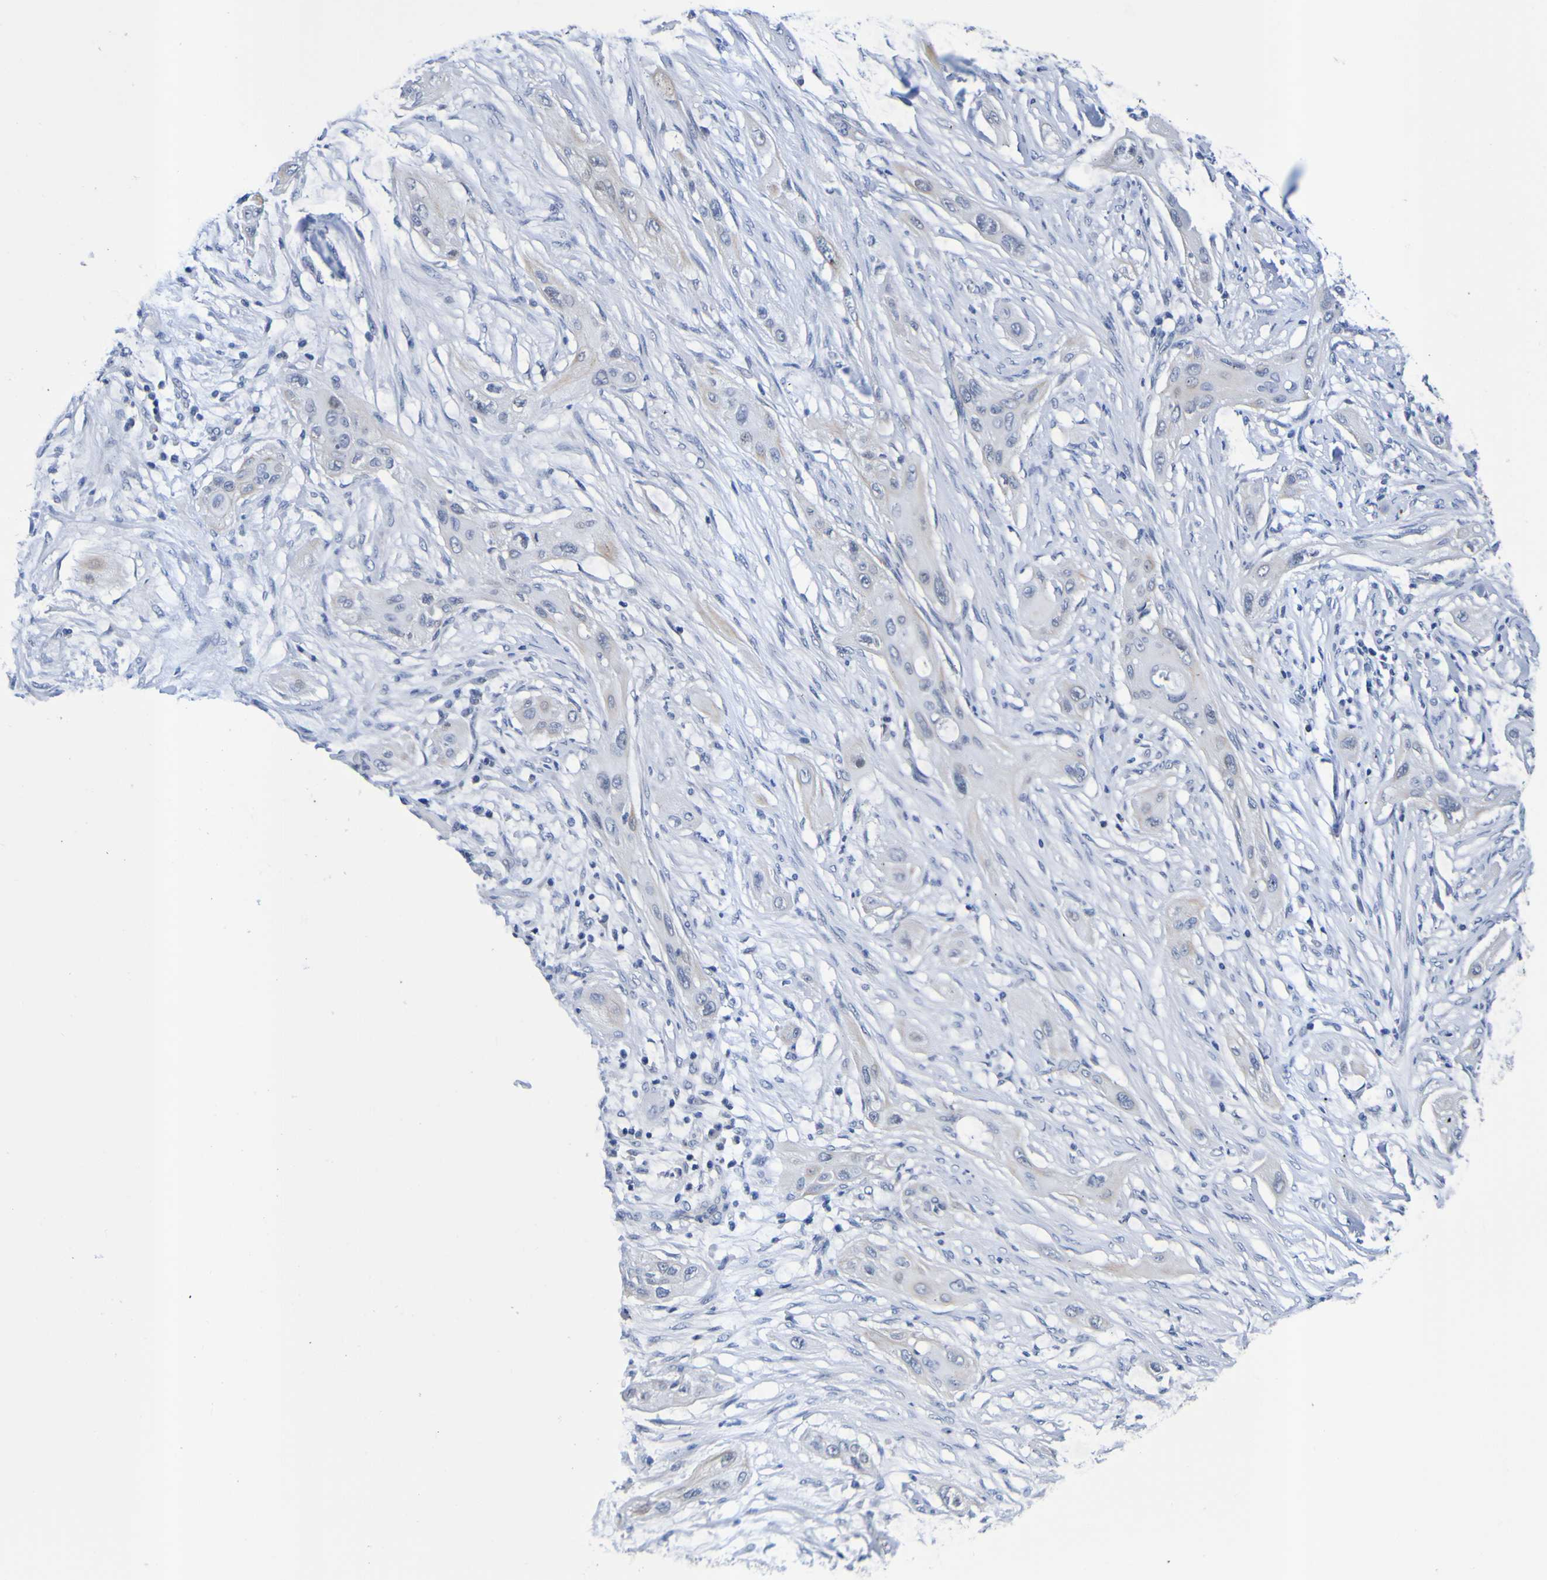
{"staining": {"intensity": "negative", "quantity": "none", "location": "none"}, "tissue": "lung cancer", "cell_type": "Tumor cells", "image_type": "cancer", "snomed": [{"axis": "morphology", "description": "Squamous cell carcinoma, NOS"}, {"axis": "topography", "description": "Lung"}], "caption": "A micrograph of human lung cancer is negative for staining in tumor cells.", "gene": "VMA21", "patient": {"sex": "female", "age": 47}}